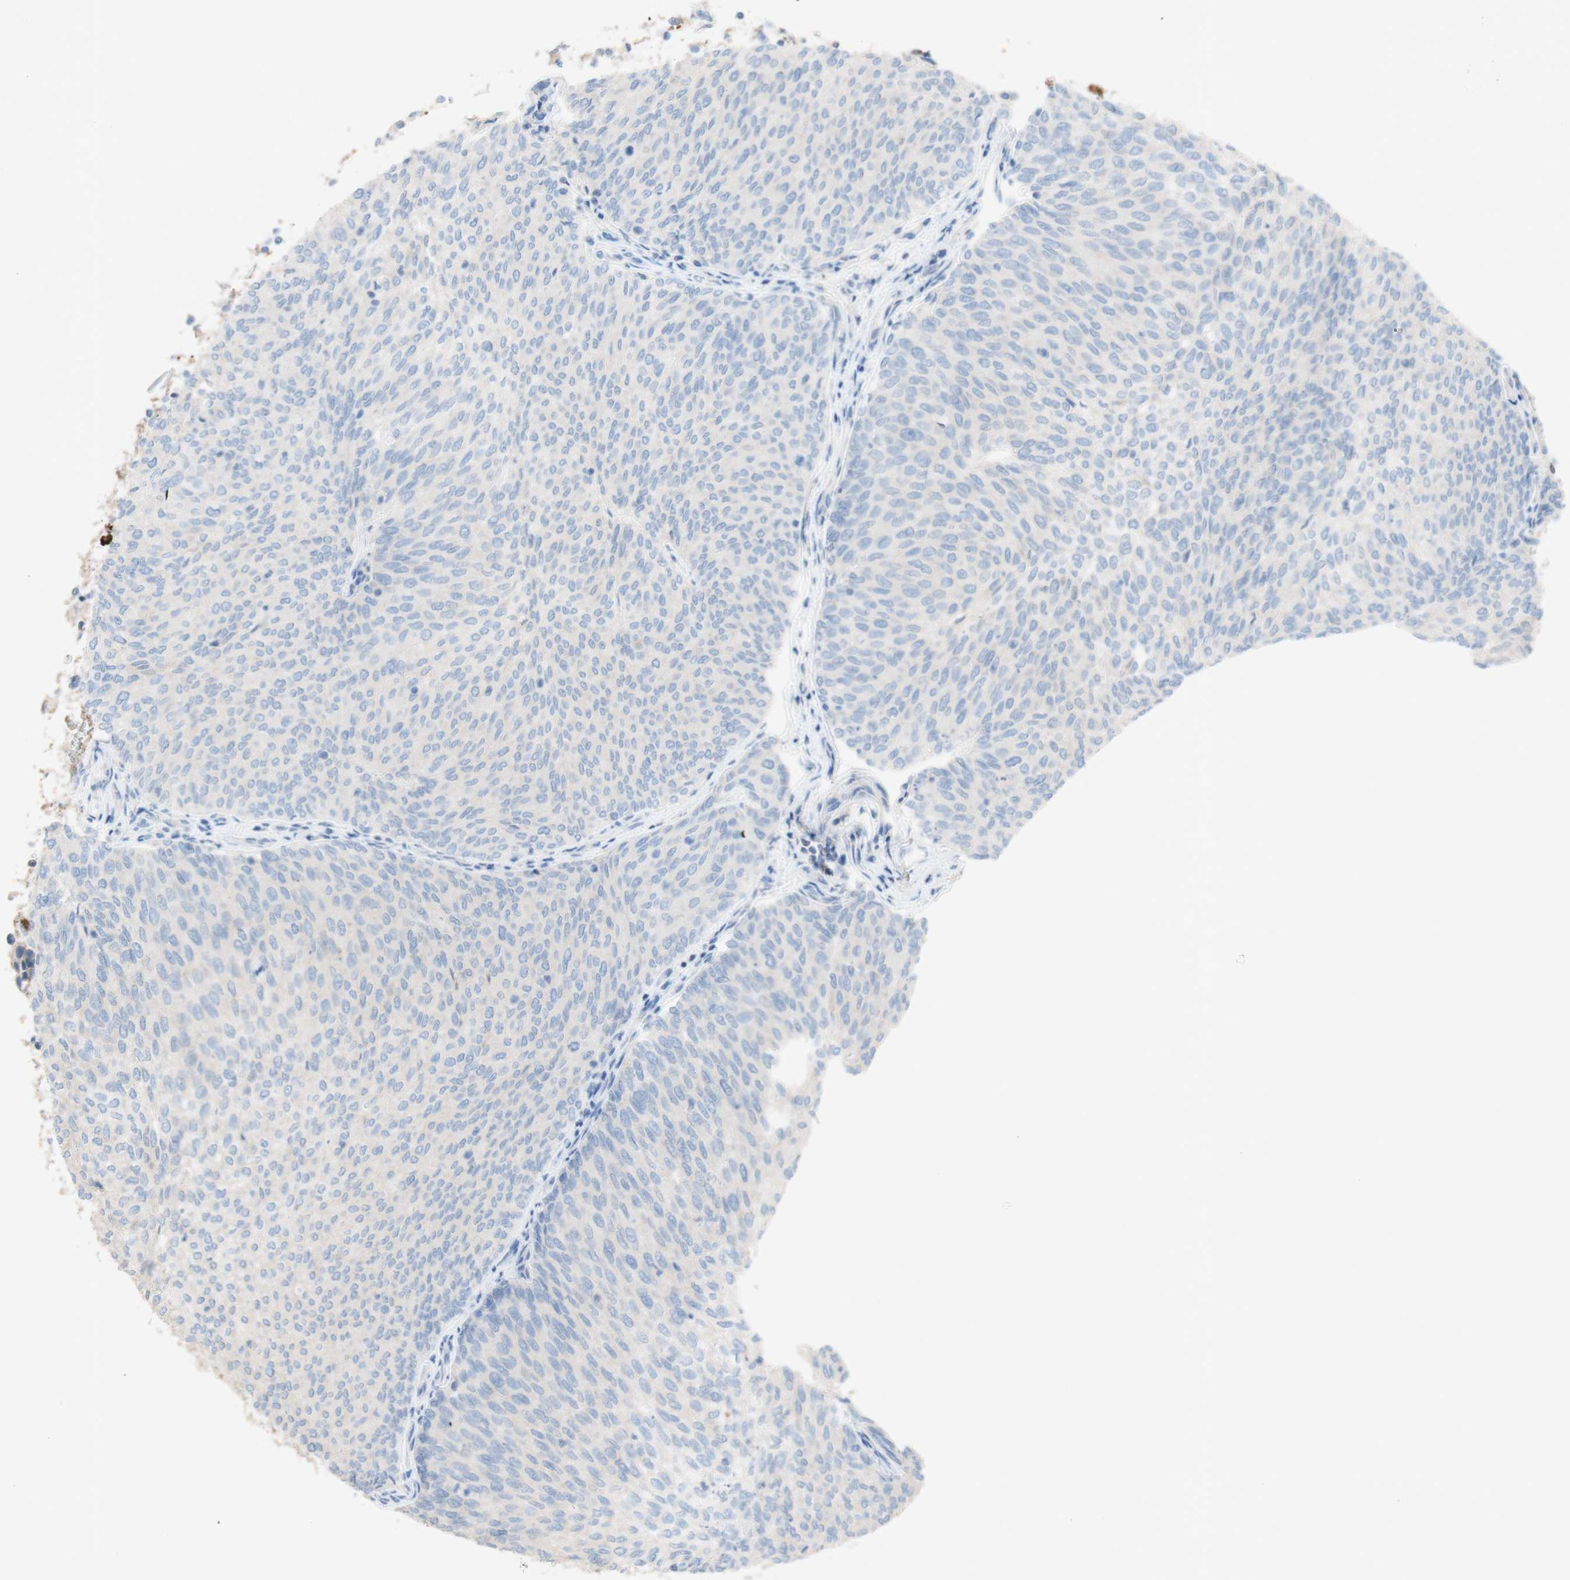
{"staining": {"intensity": "negative", "quantity": "none", "location": "none"}, "tissue": "urothelial cancer", "cell_type": "Tumor cells", "image_type": "cancer", "snomed": [{"axis": "morphology", "description": "Urothelial carcinoma, Low grade"}, {"axis": "topography", "description": "Urinary bladder"}], "caption": "Urothelial cancer was stained to show a protein in brown. There is no significant staining in tumor cells.", "gene": "PACSIN1", "patient": {"sex": "female", "age": 79}}